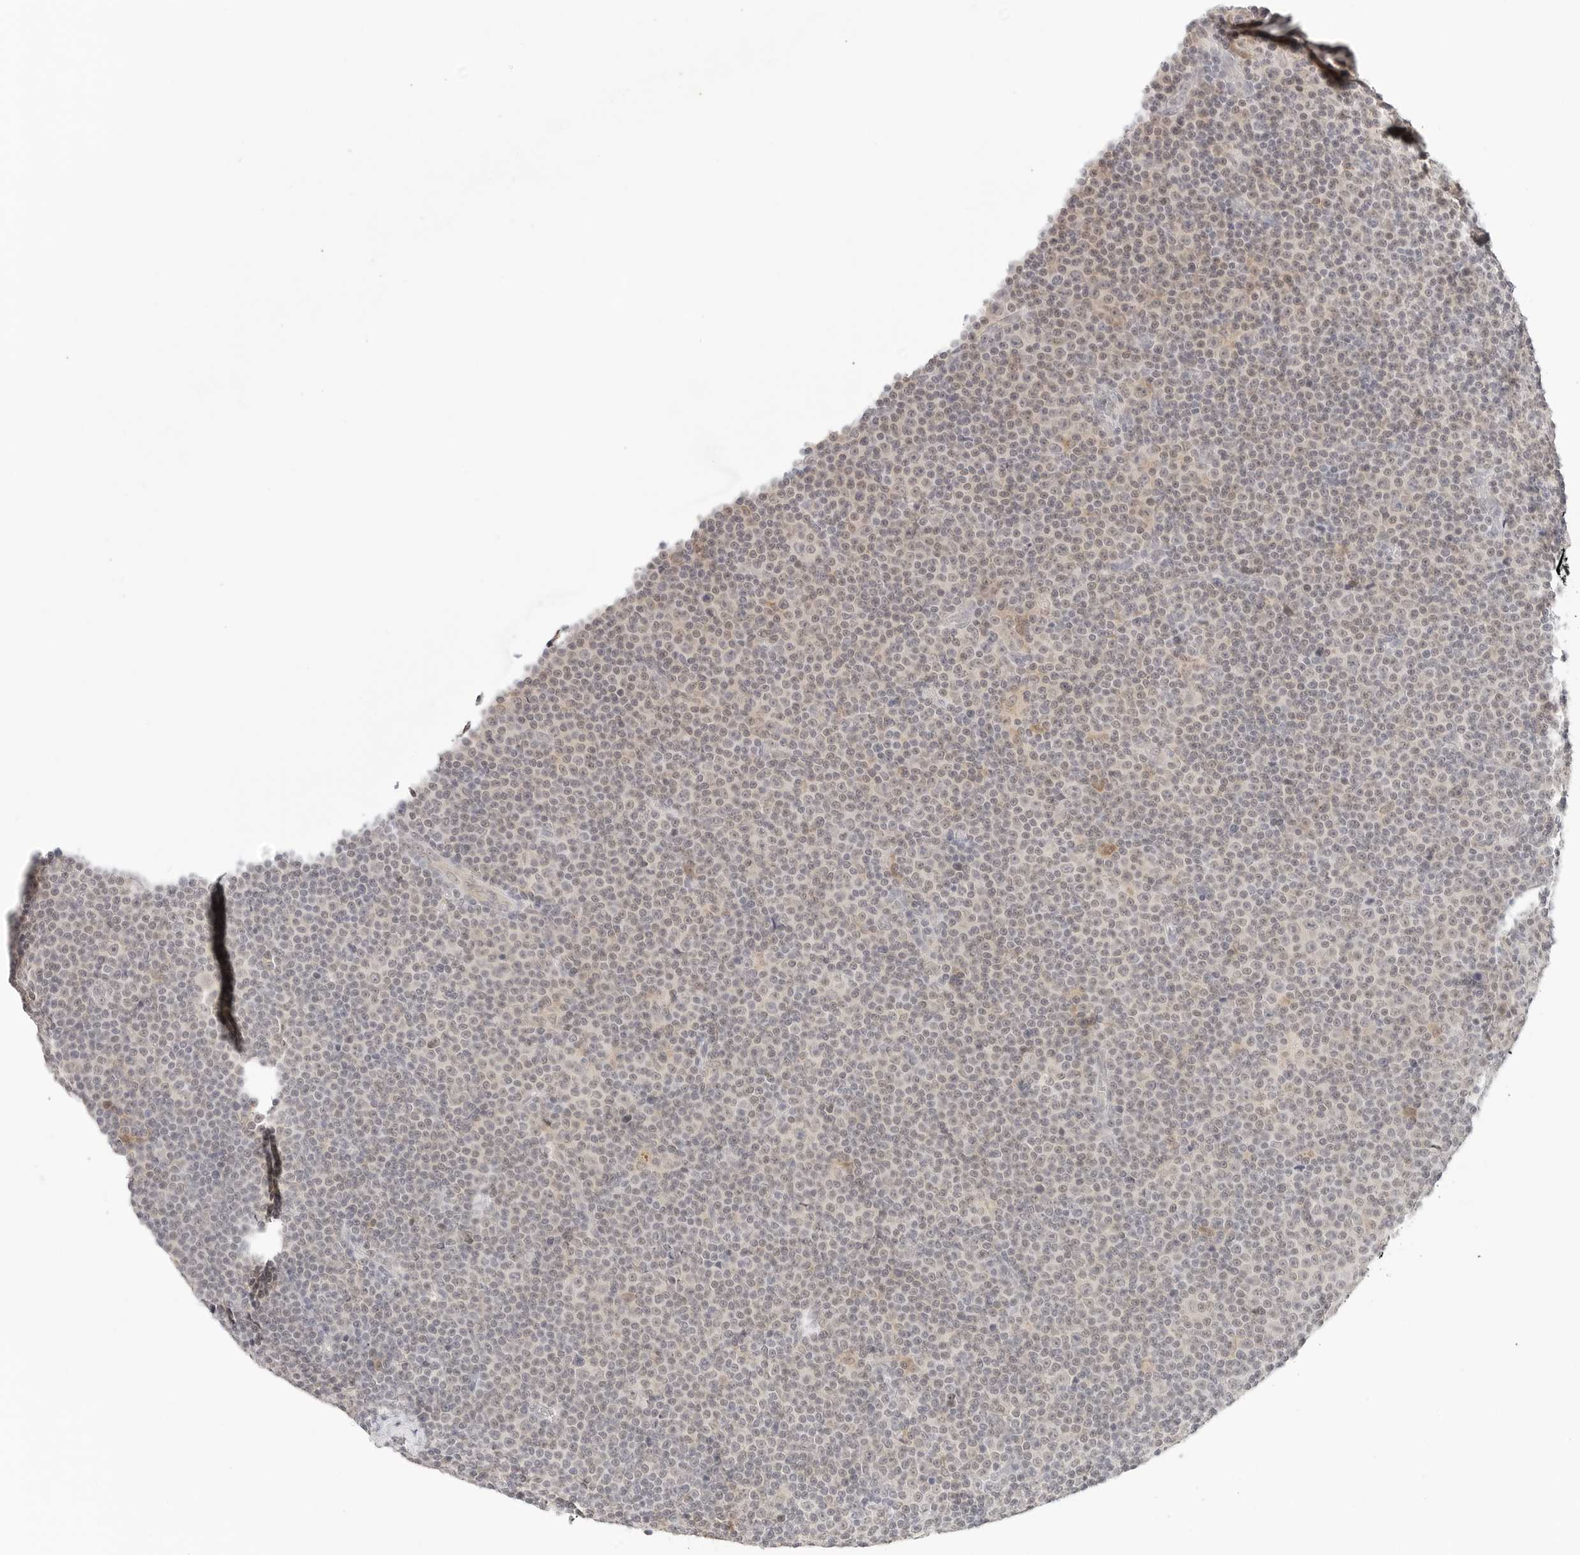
{"staining": {"intensity": "negative", "quantity": "none", "location": "none"}, "tissue": "lymphoma", "cell_type": "Tumor cells", "image_type": "cancer", "snomed": [{"axis": "morphology", "description": "Malignant lymphoma, non-Hodgkin's type, Low grade"}, {"axis": "topography", "description": "Lymph node"}], "caption": "Low-grade malignant lymphoma, non-Hodgkin's type was stained to show a protein in brown. There is no significant expression in tumor cells.", "gene": "NEO1", "patient": {"sex": "female", "age": 67}}